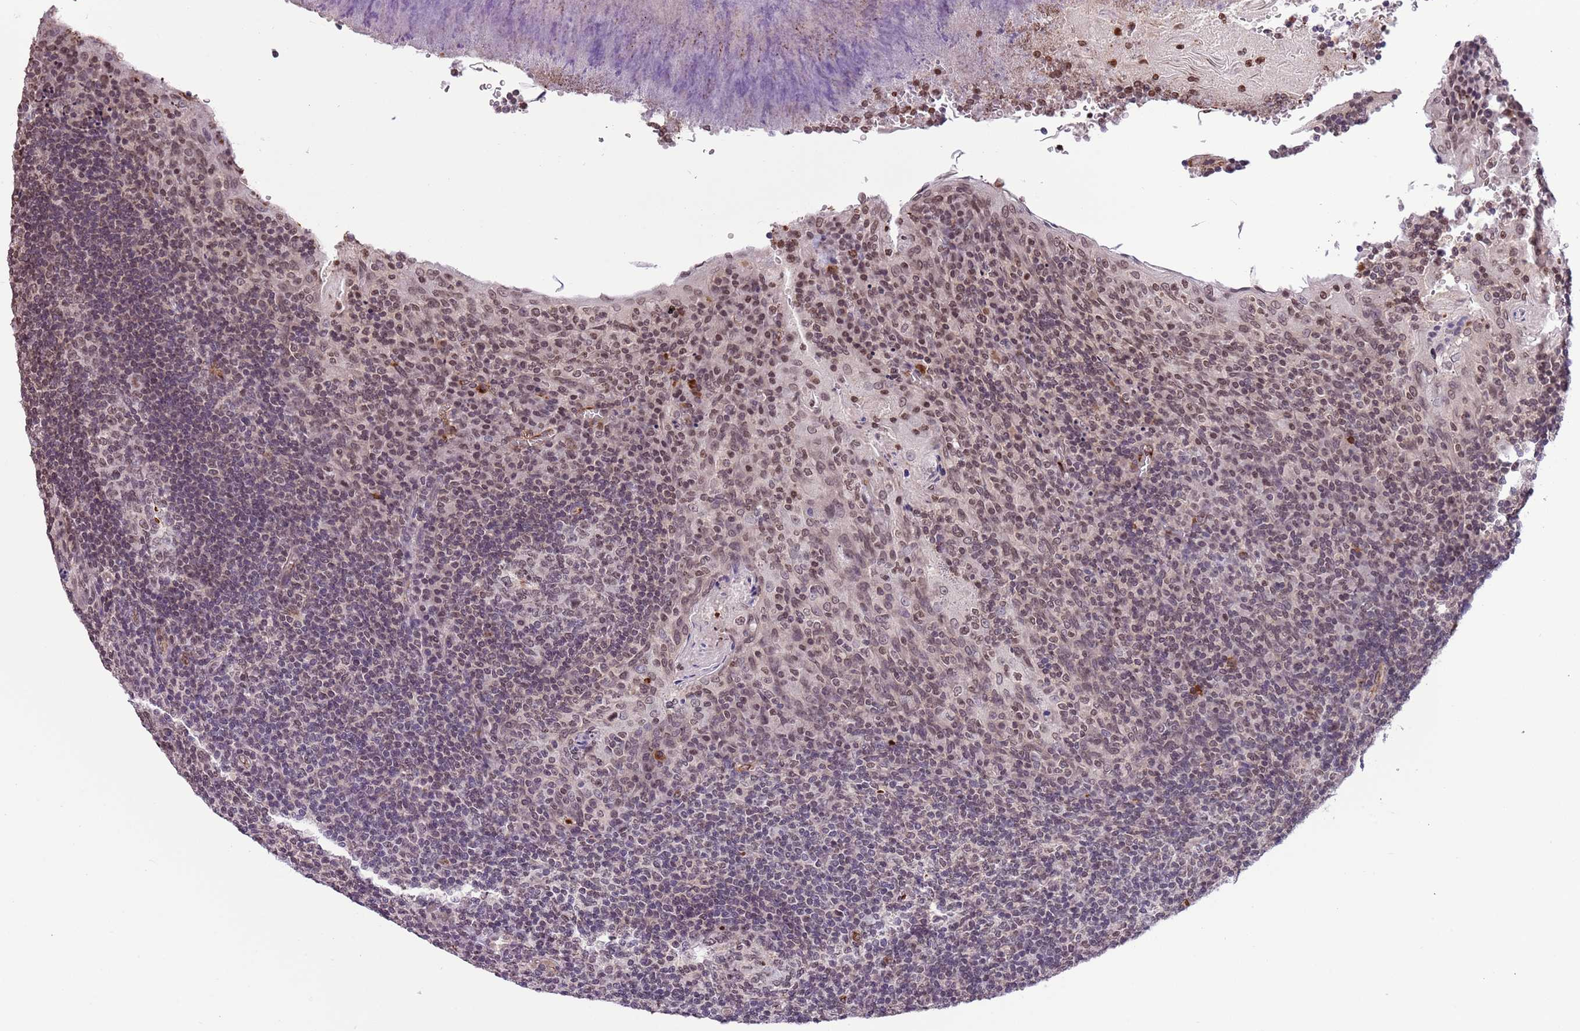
{"staining": {"intensity": "moderate", "quantity": ">75%", "location": "nuclear"}, "tissue": "tonsil", "cell_type": "Germinal center cells", "image_type": "normal", "snomed": [{"axis": "morphology", "description": "Normal tissue, NOS"}, {"axis": "topography", "description": "Tonsil"}], "caption": "DAB (3,3'-diaminobenzidine) immunohistochemical staining of unremarkable tonsil shows moderate nuclear protein expression in approximately >75% of germinal center cells.", "gene": "NRIP1", "patient": {"sex": "male", "age": 17}}